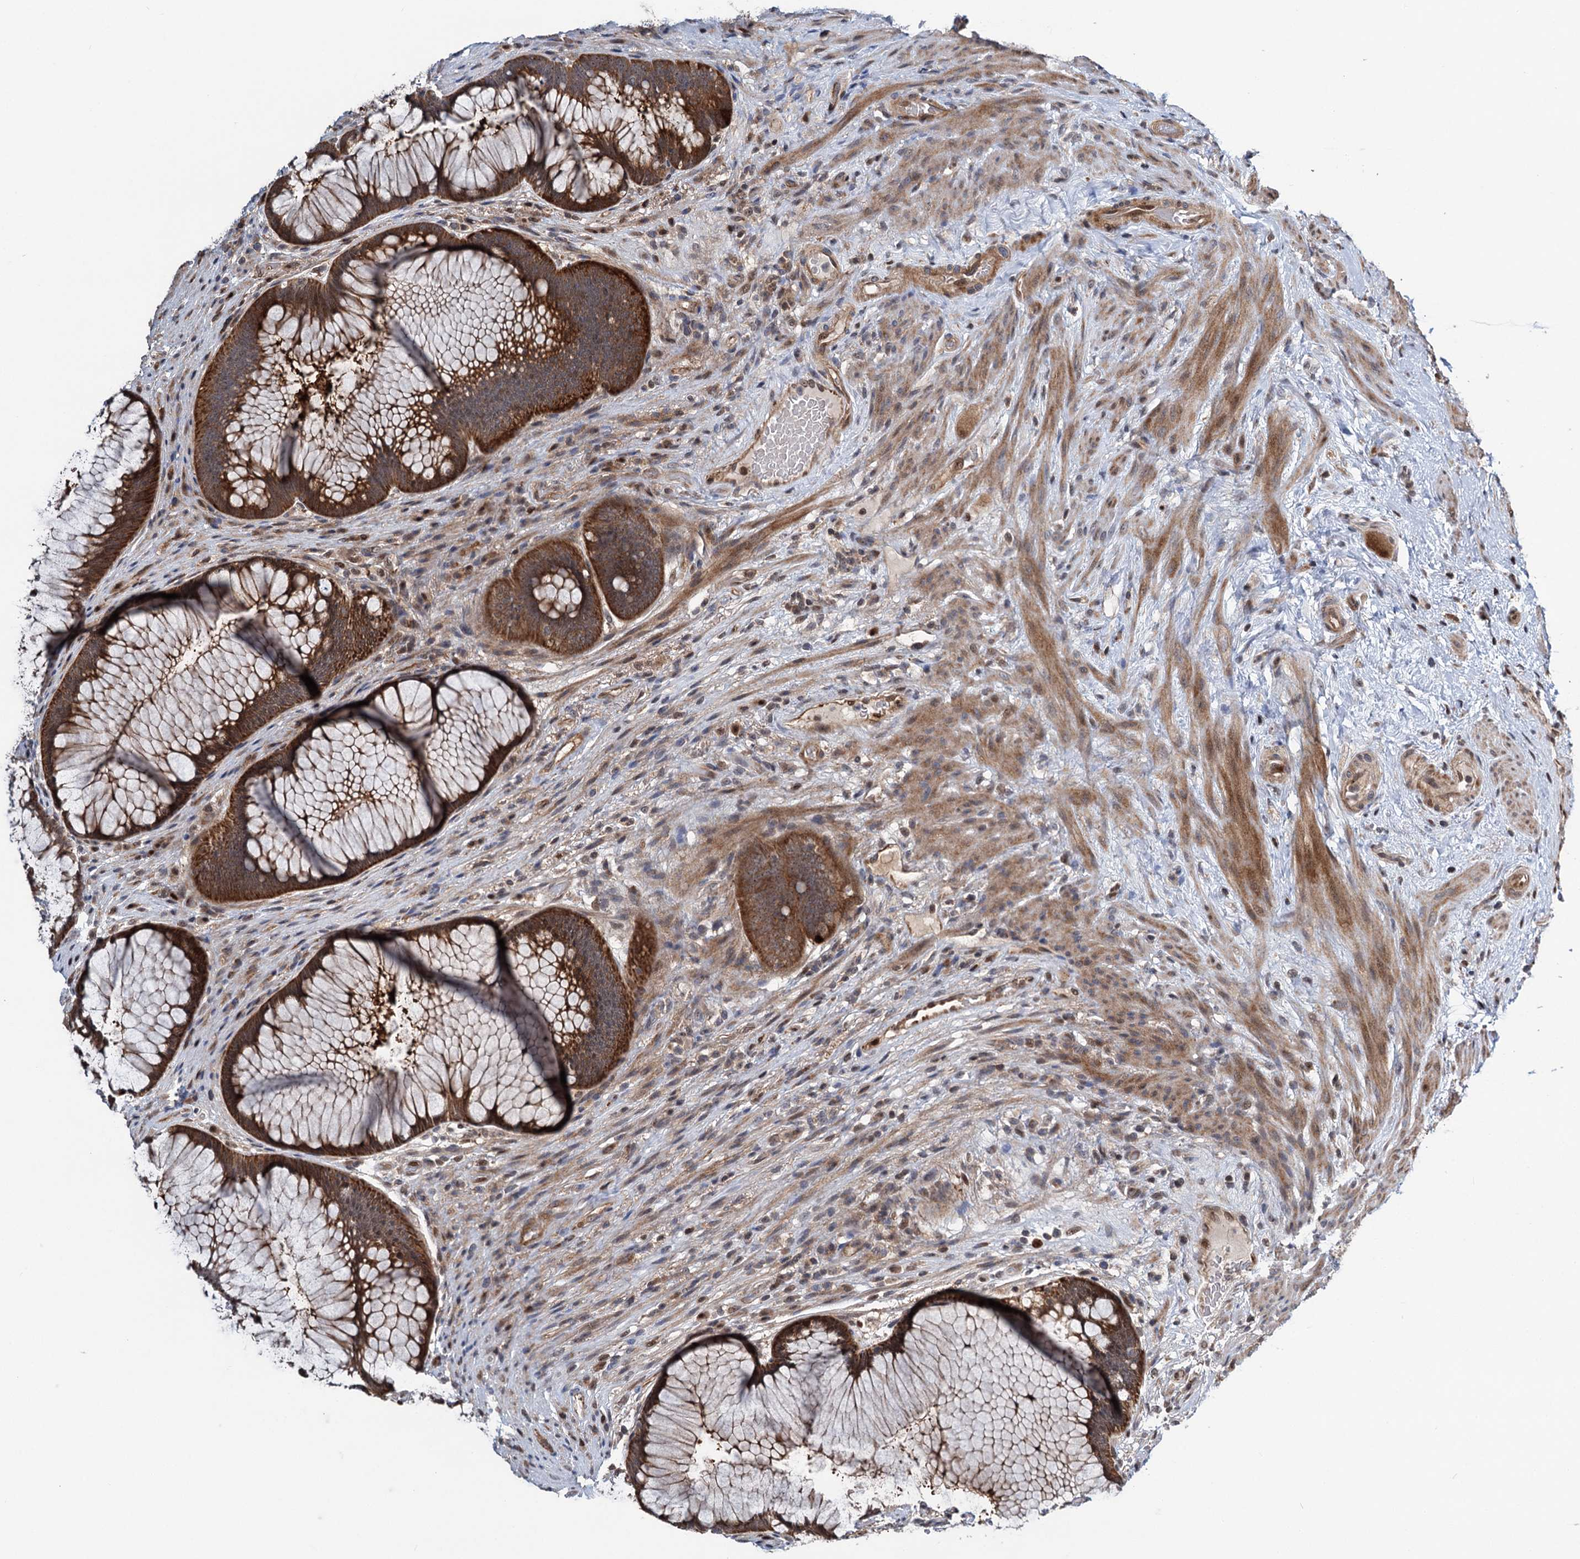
{"staining": {"intensity": "strong", "quantity": ">75%", "location": "cytoplasmic/membranous,nuclear"}, "tissue": "rectum", "cell_type": "Glandular cells", "image_type": "normal", "snomed": [{"axis": "morphology", "description": "Normal tissue, NOS"}, {"axis": "topography", "description": "Rectum"}], "caption": "This image exhibits immunohistochemistry (IHC) staining of normal human rectum, with high strong cytoplasmic/membranous,nuclear staining in approximately >75% of glandular cells.", "gene": "GPBP1", "patient": {"sex": "male", "age": 51}}